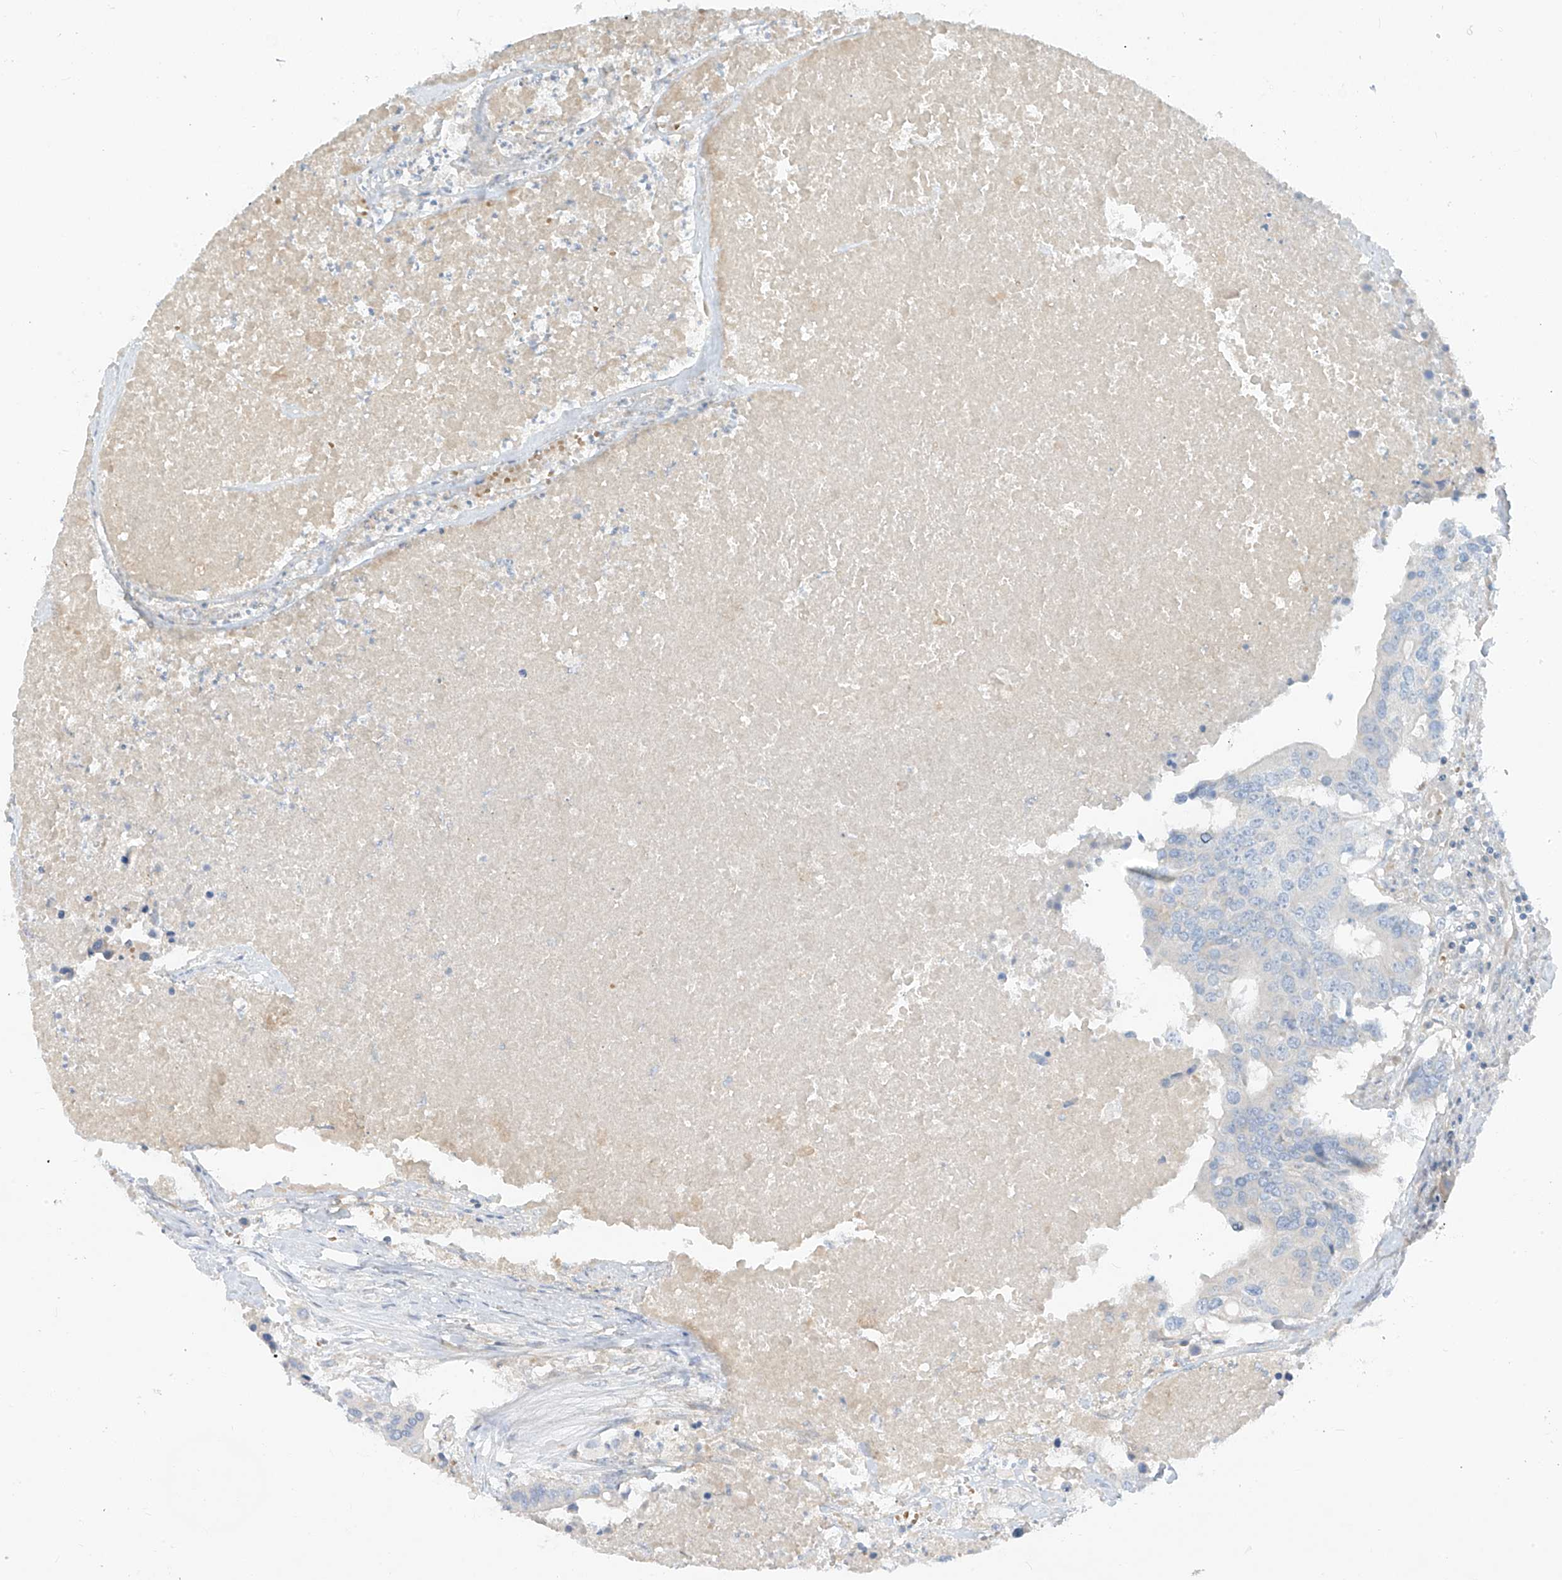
{"staining": {"intensity": "negative", "quantity": "none", "location": "none"}, "tissue": "colorectal cancer", "cell_type": "Tumor cells", "image_type": "cancer", "snomed": [{"axis": "morphology", "description": "Adenocarcinoma, NOS"}, {"axis": "topography", "description": "Colon"}], "caption": "Tumor cells are negative for protein expression in human colorectal cancer.", "gene": "DGKQ", "patient": {"sex": "male", "age": 77}}